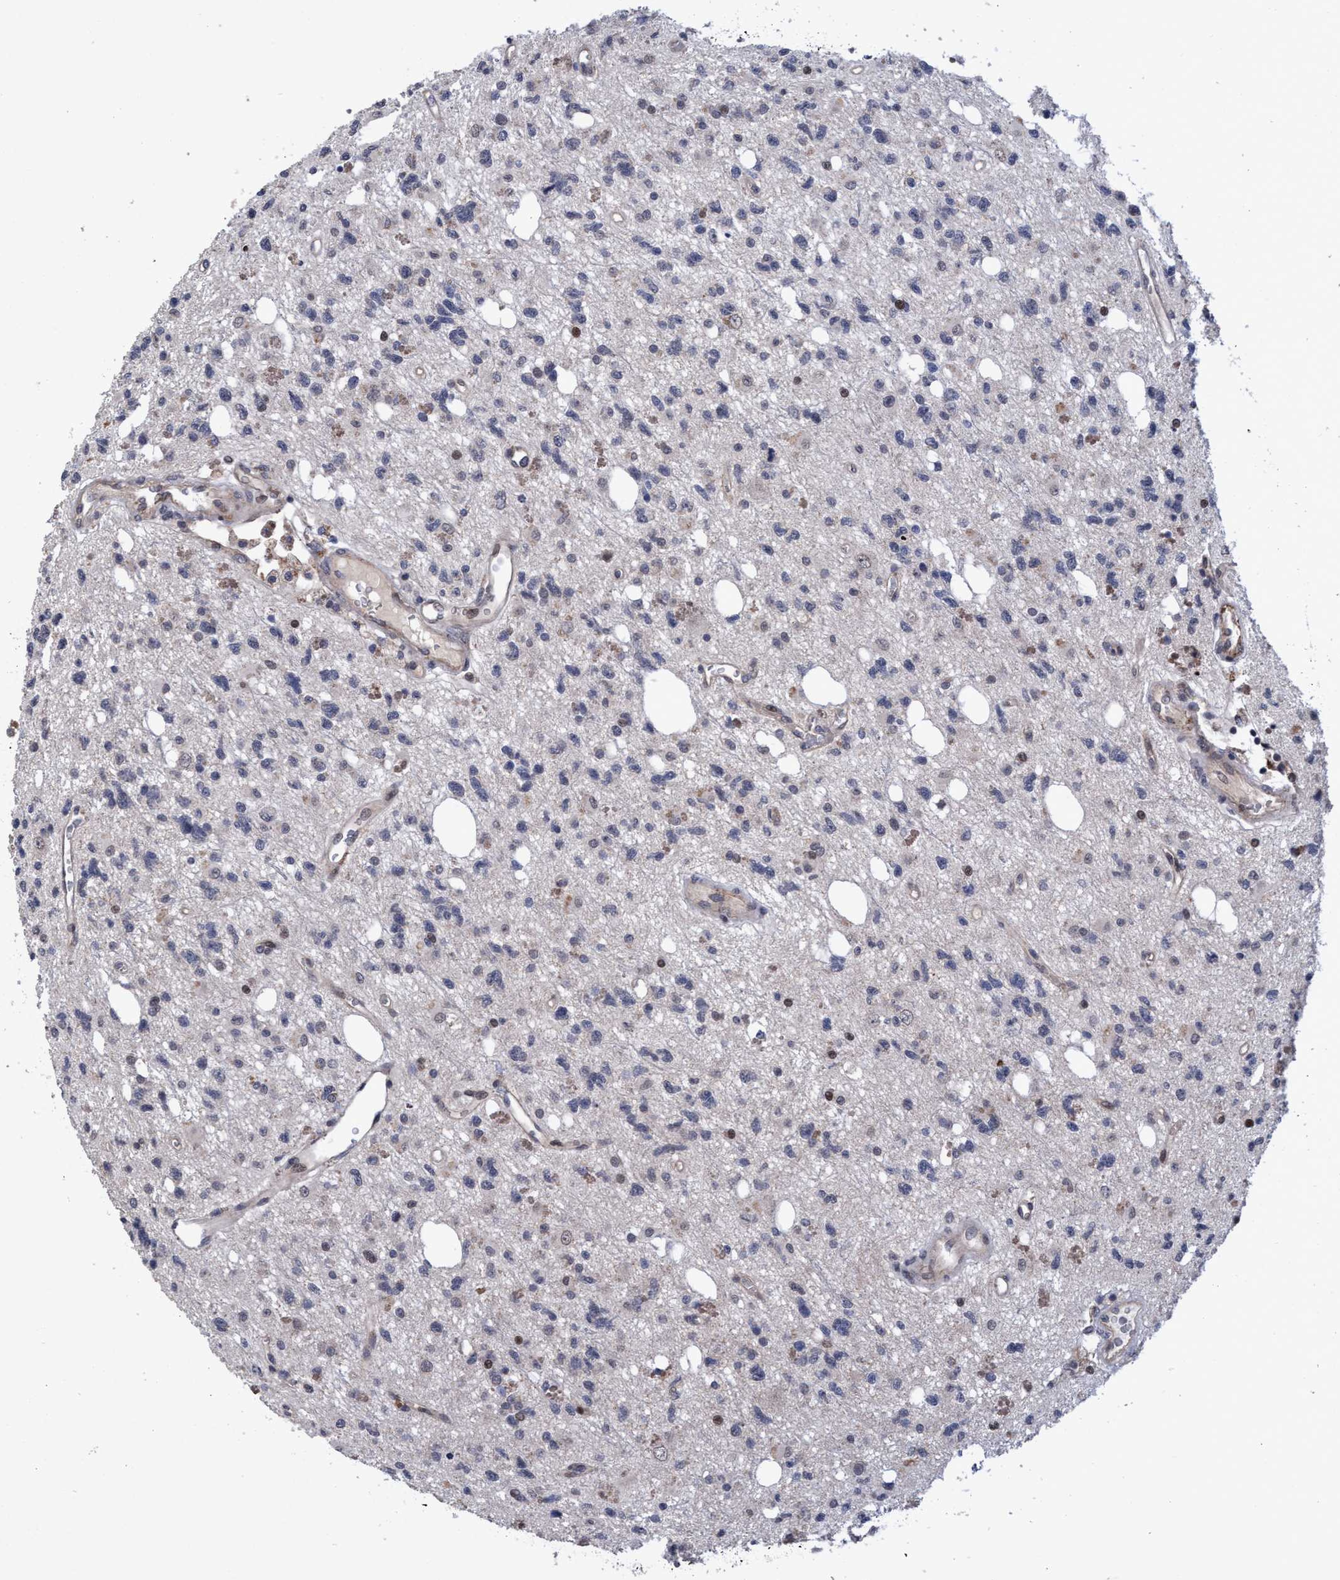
{"staining": {"intensity": "weak", "quantity": "<25%", "location": "nuclear"}, "tissue": "glioma", "cell_type": "Tumor cells", "image_type": "cancer", "snomed": [{"axis": "morphology", "description": "Glioma, malignant, High grade"}, {"axis": "topography", "description": "Brain"}], "caption": "Immunohistochemistry (IHC) of human glioma displays no positivity in tumor cells.", "gene": "ZNF750", "patient": {"sex": "female", "age": 62}}